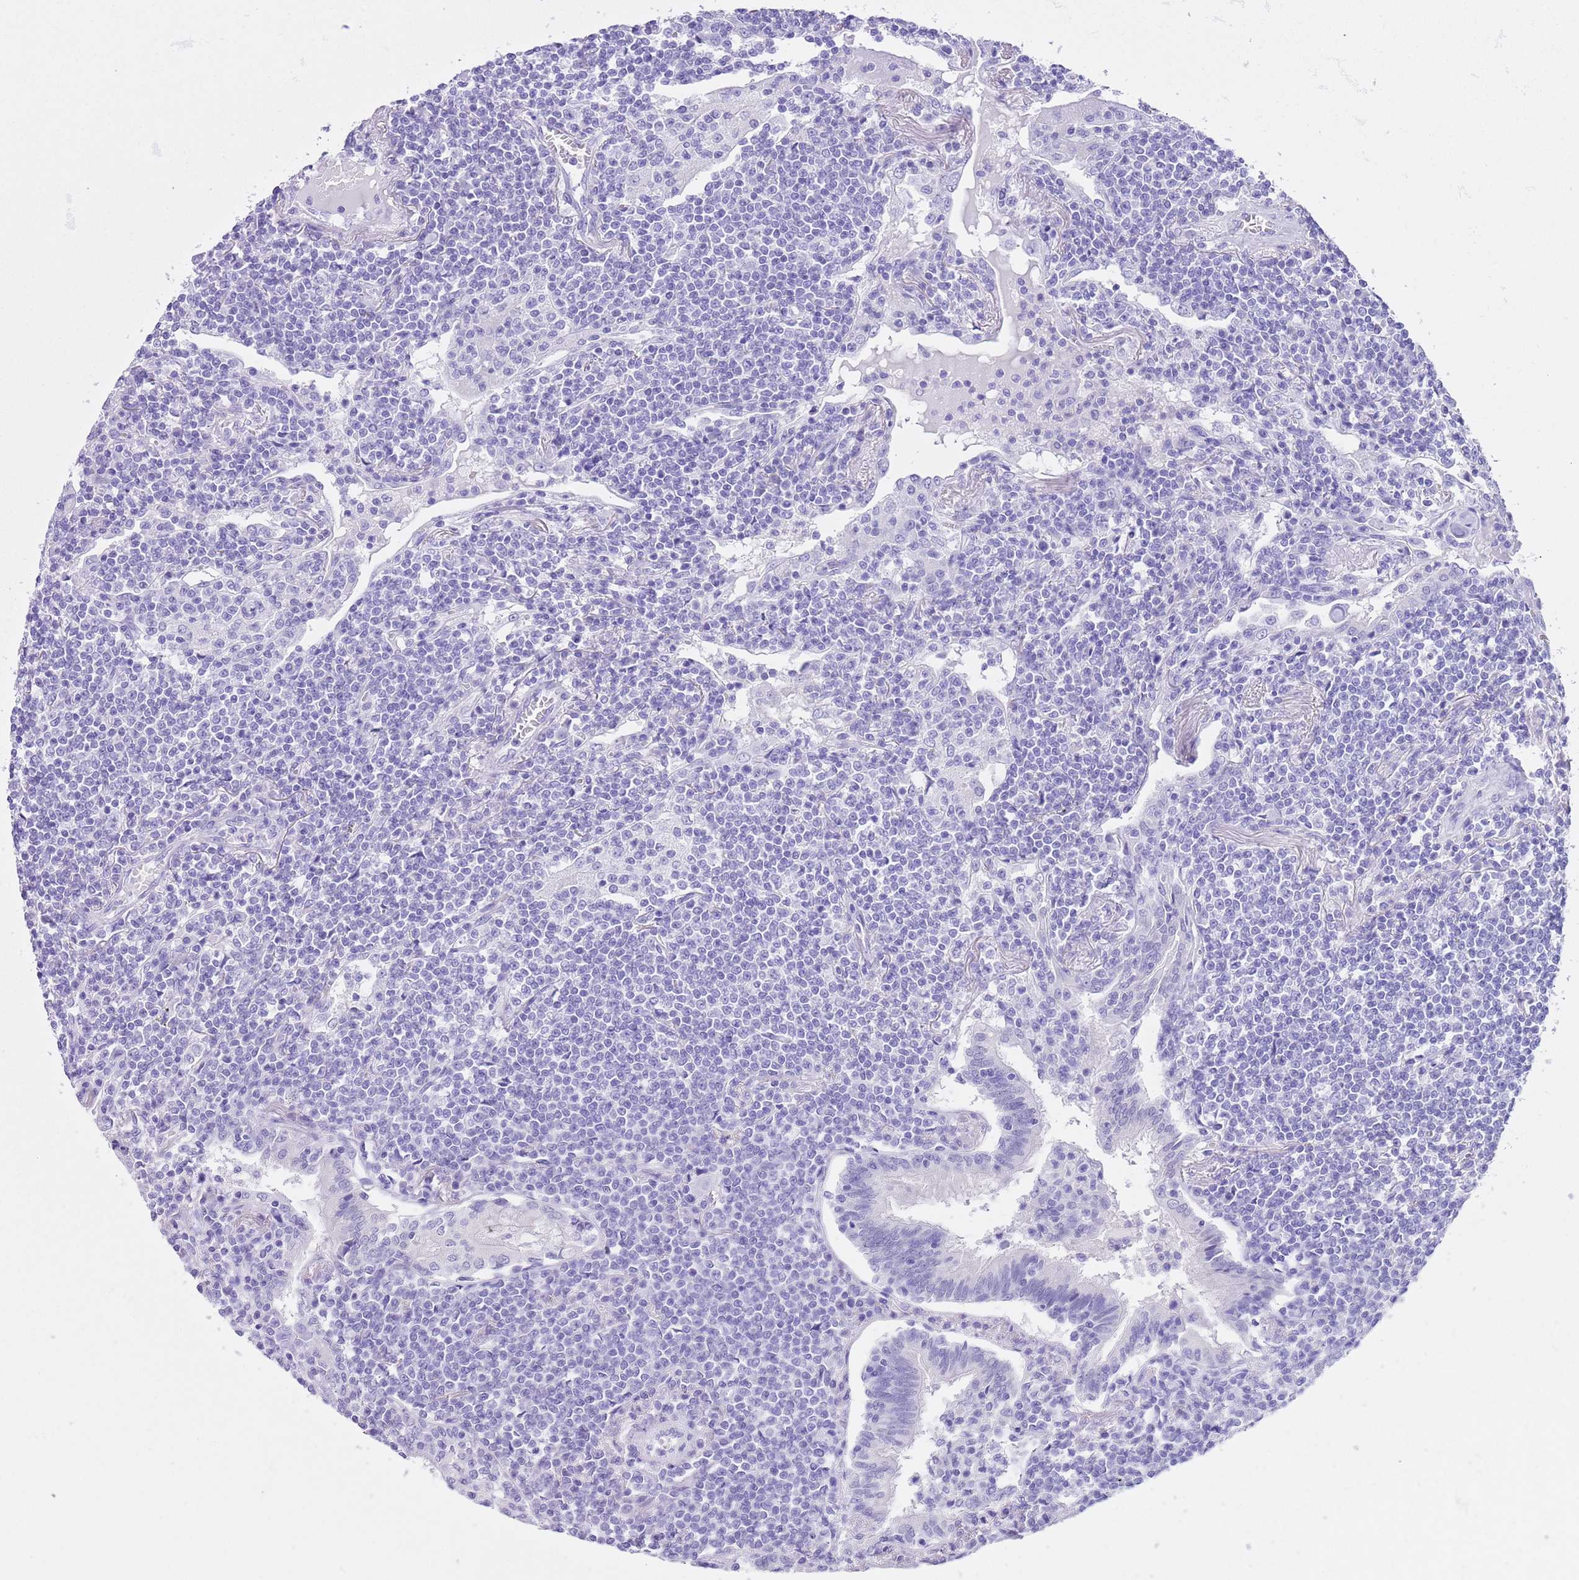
{"staining": {"intensity": "negative", "quantity": "none", "location": "none"}, "tissue": "lymphoma", "cell_type": "Tumor cells", "image_type": "cancer", "snomed": [{"axis": "morphology", "description": "Malignant lymphoma, non-Hodgkin's type, Low grade"}, {"axis": "topography", "description": "Lung"}], "caption": "Immunohistochemical staining of human lymphoma displays no significant staining in tumor cells.", "gene": "TMEM185B", "patient": {"sex": "female", "age": 71}}